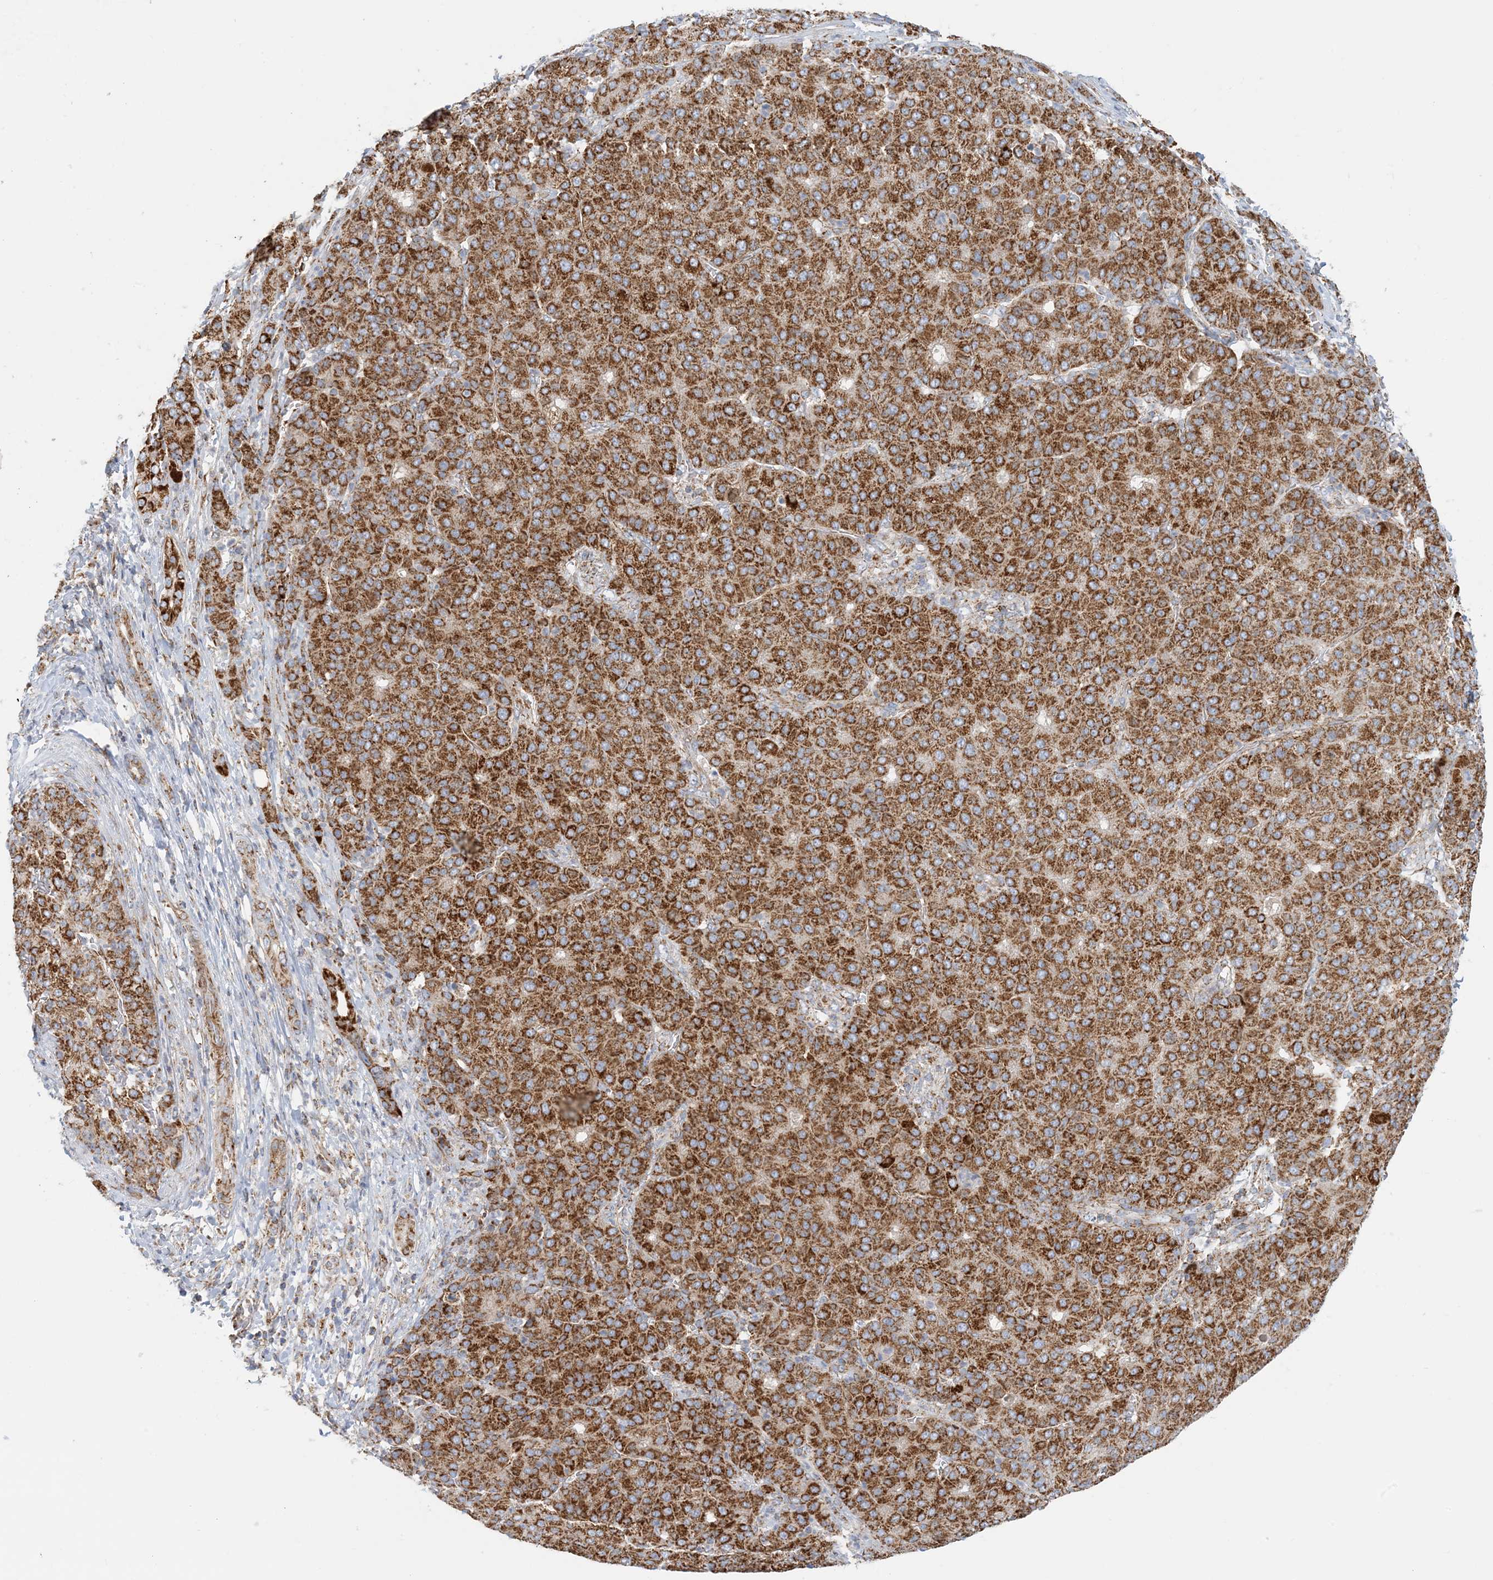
{"staining": {"intensity": "strong", "quantity": ">75%", "location": "cytoplasmic/membranous"}, "tissue": "liver cancer", "cell_type": "Tumor cells", "image_type": "cancer", "snomed": [{"axis": "morphology", "description": "Carcinoma, Hepatocellular, NOS"}, {"axis": "topography", "description": "Liver"}], "caption": "There is high levels of strong cytoplasmic/membranous staining in tumor cells of liver cancer (hepatocellular carcinoma), as demonstrated by immunohistochemical staining (brown color).", "gene": "COA3", "patient": {"sex": "male", "age": 65}}